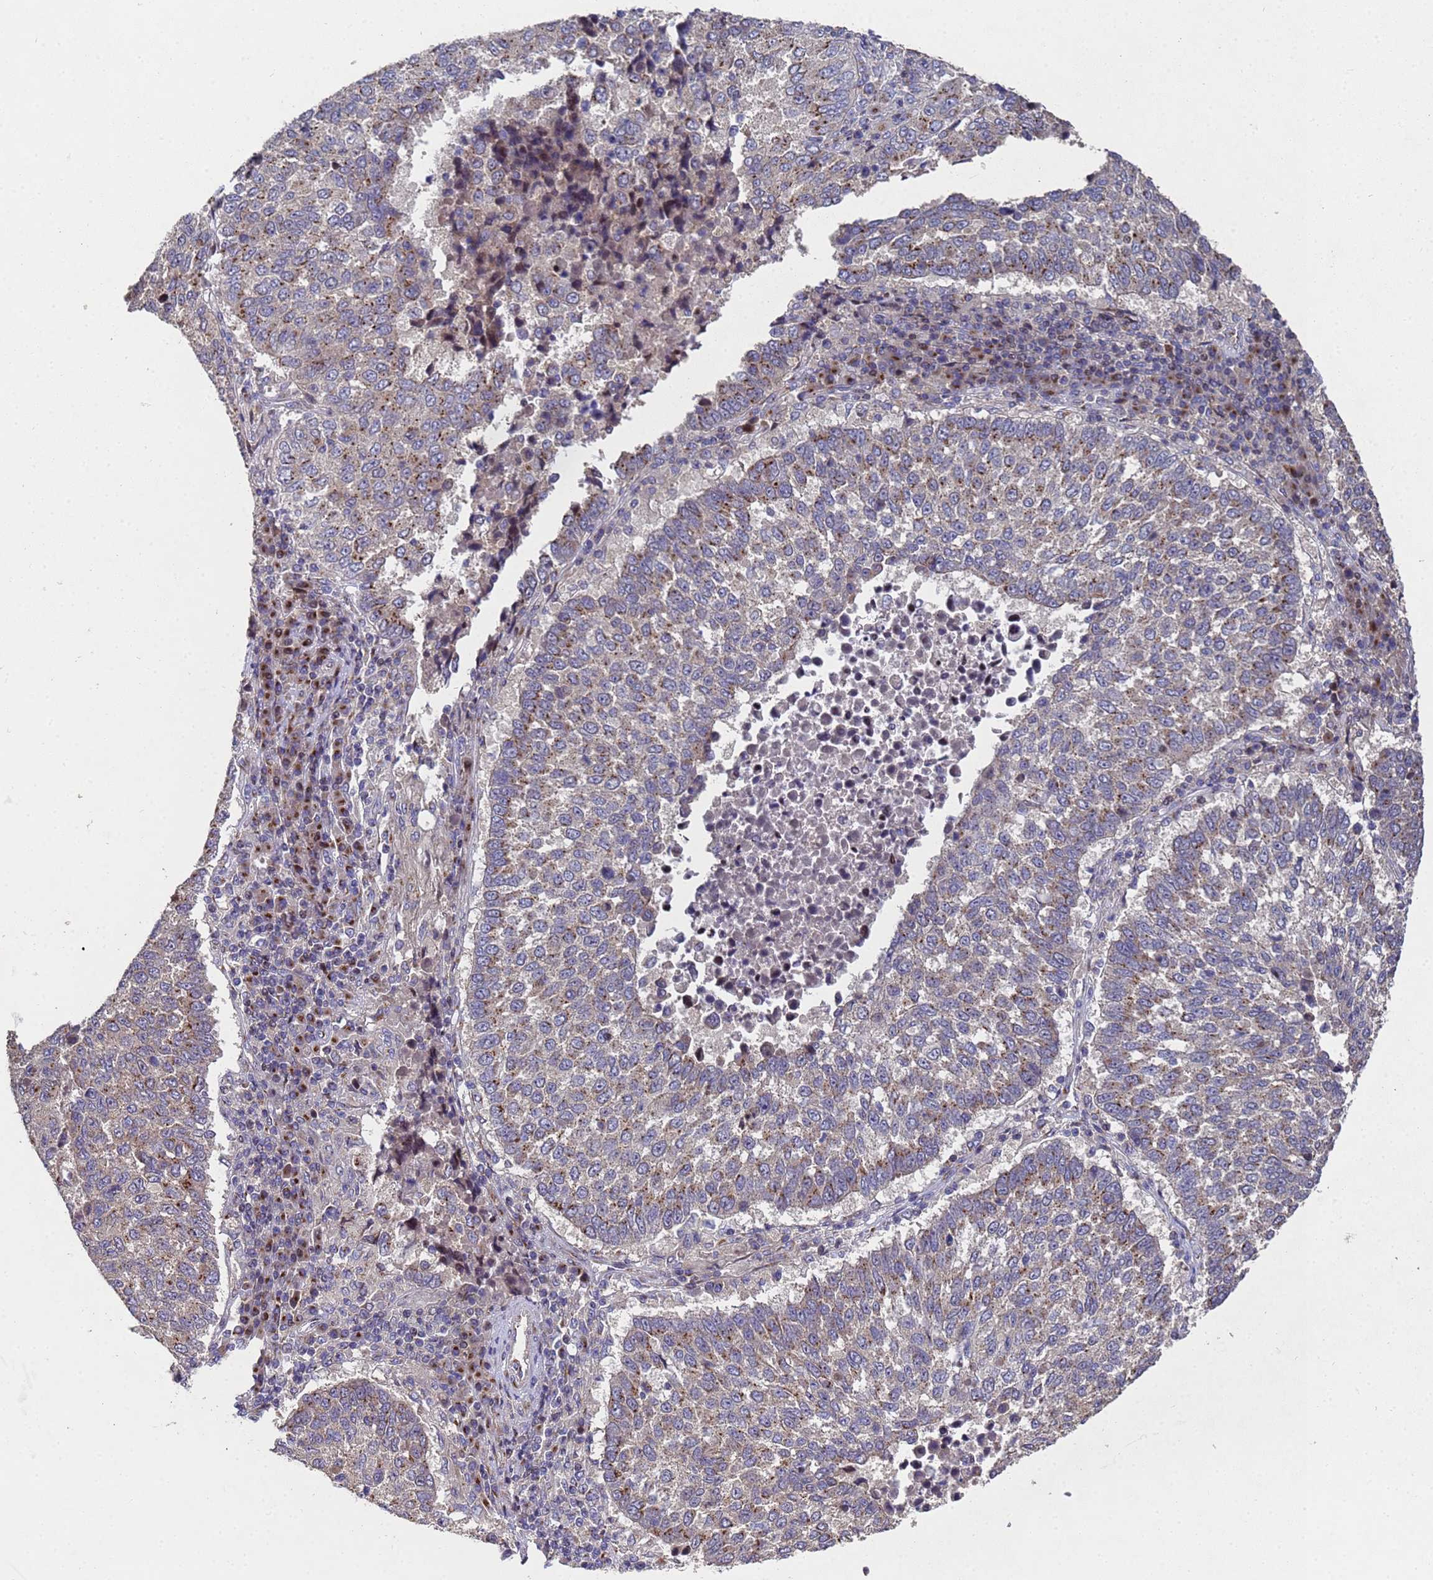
{"staining": {"intensity": "moderate", "quantity": "25%-75%", "location": "cytoplasmic/membranous"}, "tissue": "lung cancer", "cell_type": "Tumor cells", "image_type": "cancer", "snomed": [{"axis": "morphology", "description": "Squamous cell carcinoma, NOS"}, {"axis": "topography", "description": "Lung"}], "caption": "Immunohistochemistry (IHC) (DAB) staining of human squamous cell carcinoma (lung) demonstrates moderate cytoplasmic/membranous protein positivity in about 25%-75% of tumor cells.", "gene": "NSUN6", "patient": {"sex": "male", "age": 73}}